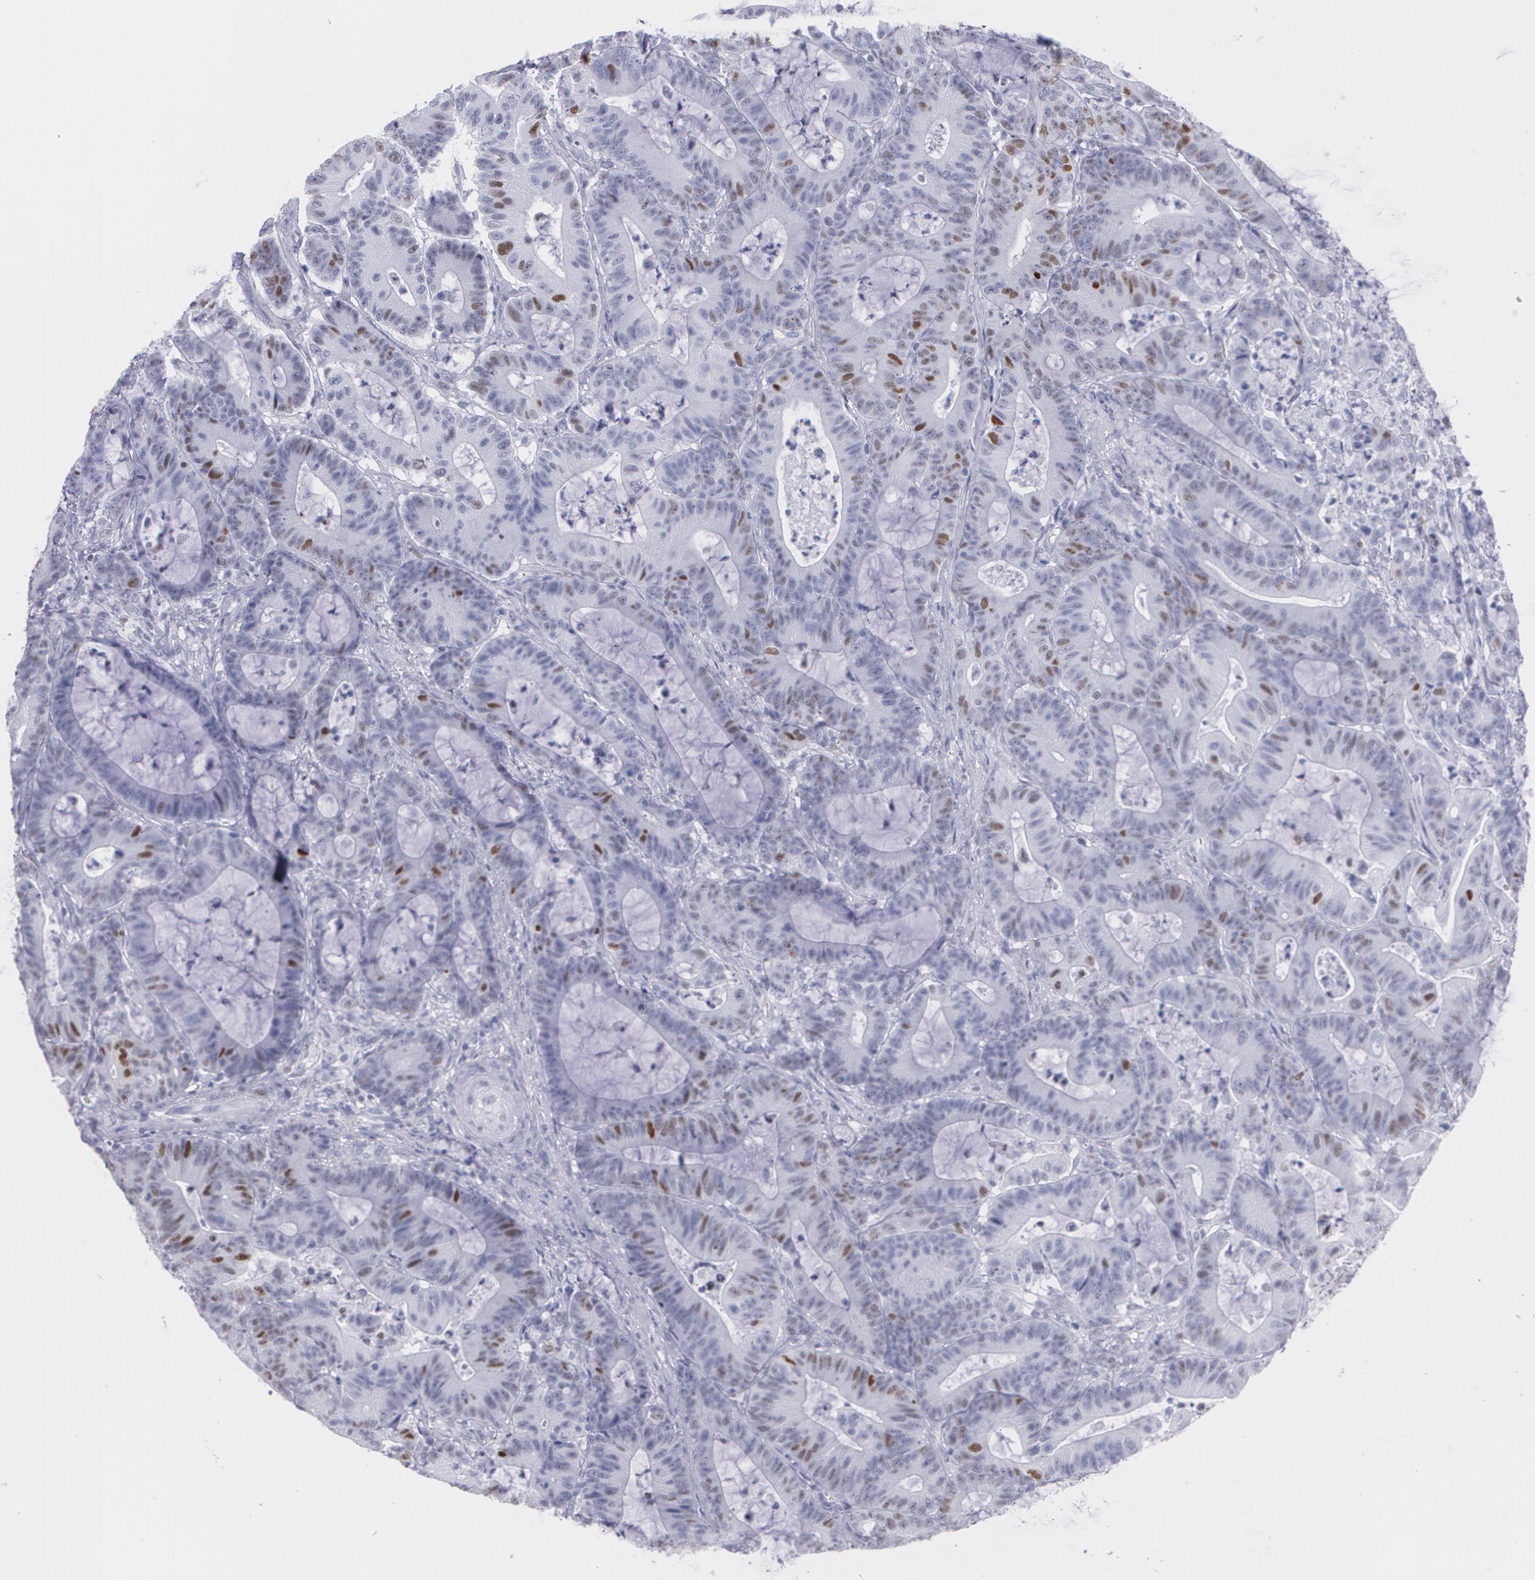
{"staining": {"intensity": "moderate", "quantity": "<25%", "location": "nuclear"}, "tissue": "colorectal cancer", "cell_type": "Tumor cells", "image_type": "cancer", "snomed": [{"axis": "morphology", "description": "Adenocarcinoma, NOS"}, {"axis": "topography", "description": "Colon"}], "caption": "A histopathology image of colorectal cancer (adenocarcinoma) stained for a protein reveals moderate nuclear brown staining in tumor cells. The staining is performed using DAB brown chromogen to label protein expression. The nuclei are counter-stained blue using hematoxylin.", "gene": "TP53", "patient": {"sex": "female", "age": 84}}